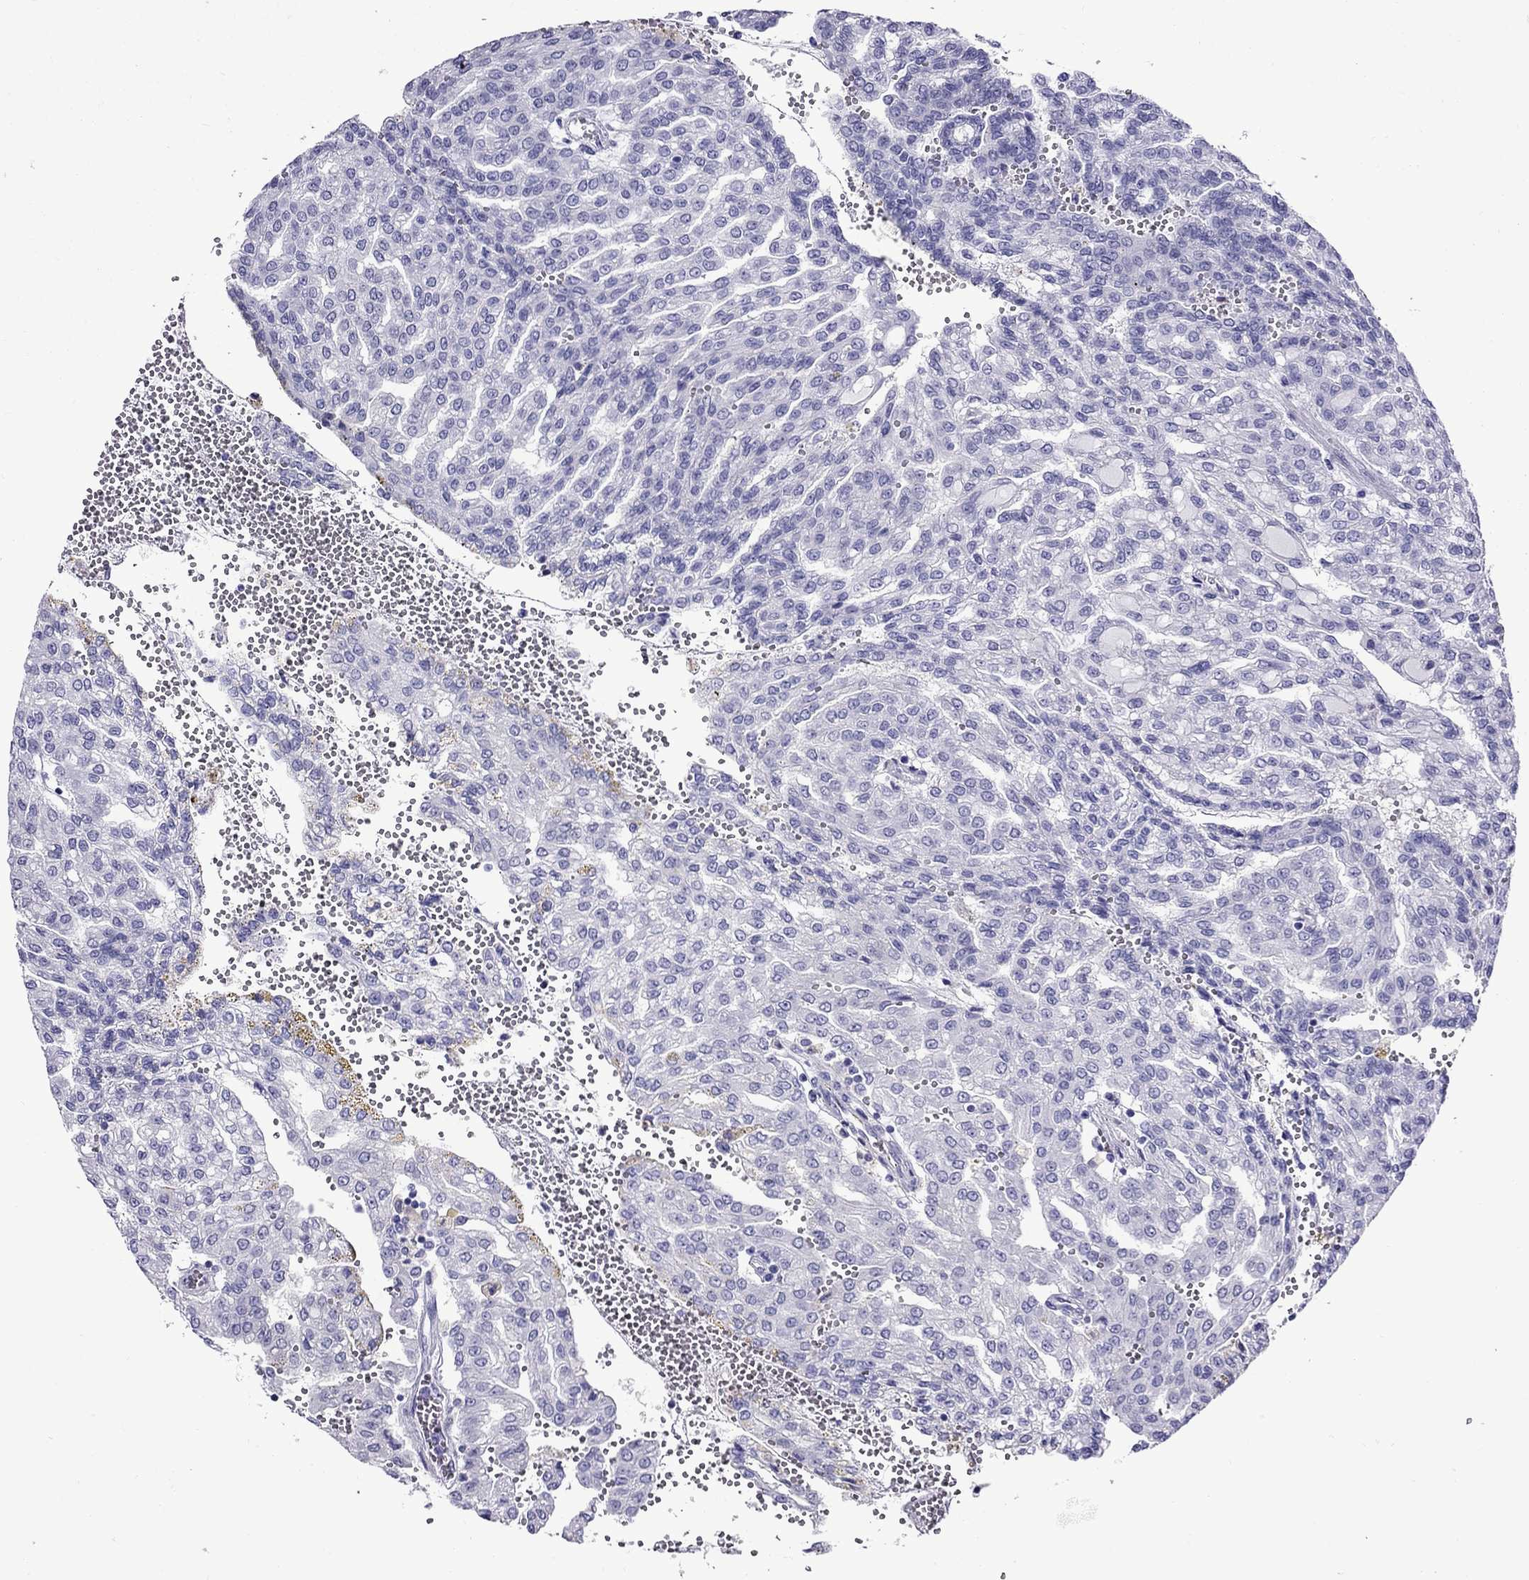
{"staining": {"intensity": "negative", "quantity": "none", "location": "none"}, "tissue": "renal cancer", "cell_type": "Tumor cells", "image_type": "cancer", "snomed": [{"axis": "morphology", "description": "Adenocarcinoma, NOS"}, {"axis": "topography", "description": "Kidney"}], "caption": "High magnification brightfield microscopy of renal cancer stained with DAB (brown) and counterstained with hematoxylin (blue): tumor cells show no significant expression.", "gene": "CRYBA1", "patient": {"sex": "male", "age": 63}}